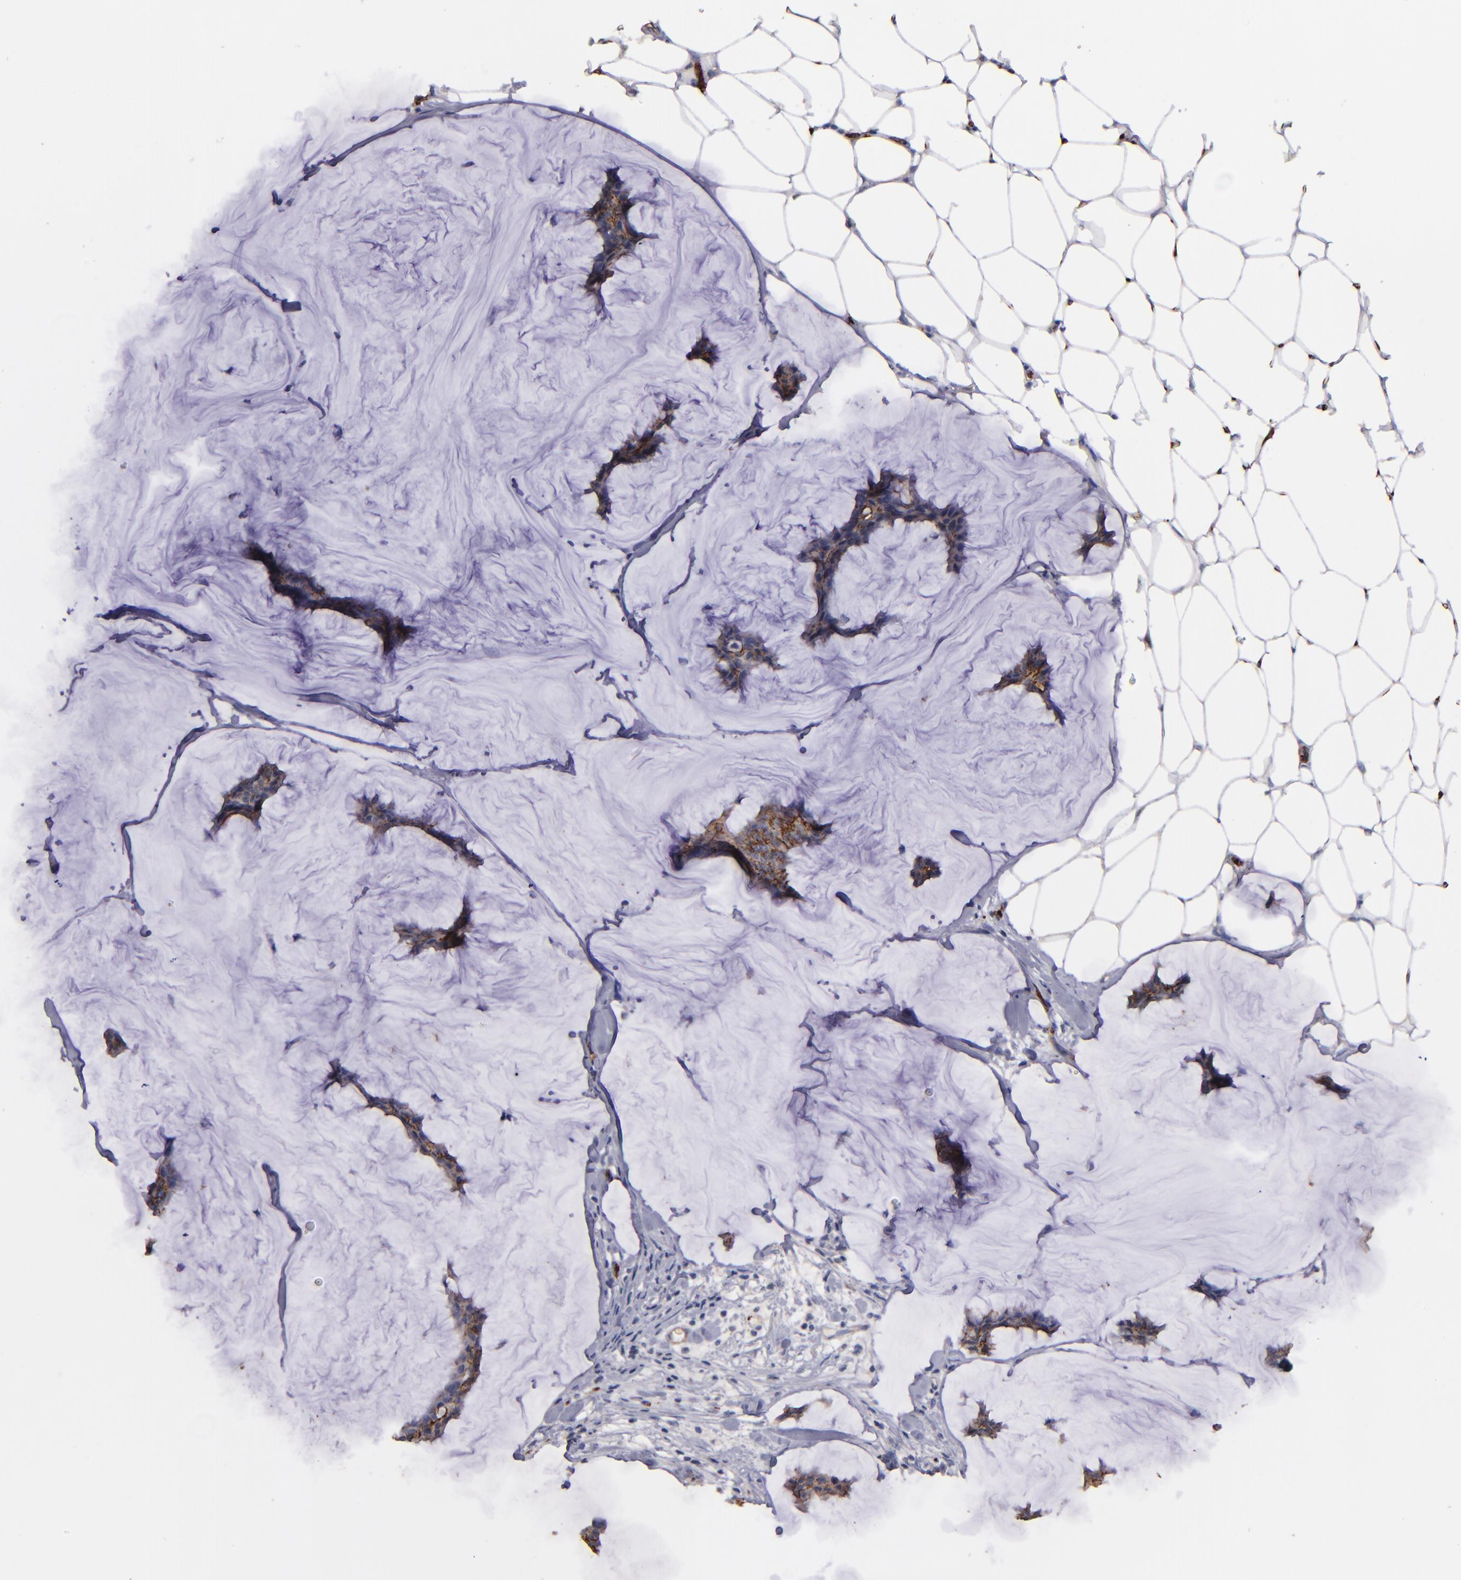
{"staining": {"intensity": "moderate", "quantity": "25%-75%", "location": "cytoplasmic/membranous"}, "tissue": "breast cancer", "cell_type": "Tumor cells", "image_type": "cancer", "snomed": [{"axis": "morphology", "description": "Duct carcinoma"}, {"axis": "topography", "description": "Breast"}], "caption": "IHC photomicrograph of neoplastic tissue: human infiltrating ductal carcinoma (breast) stained using immunohistochemistry shows medium levels of moderate protein expression localized specifically in the cytoplasmic/membranous of tumor cells, appearing as a cytoplasmic/membranous brown color.", "gene": "CLDN5", "patient": {"sex": "female", "age": 93}}